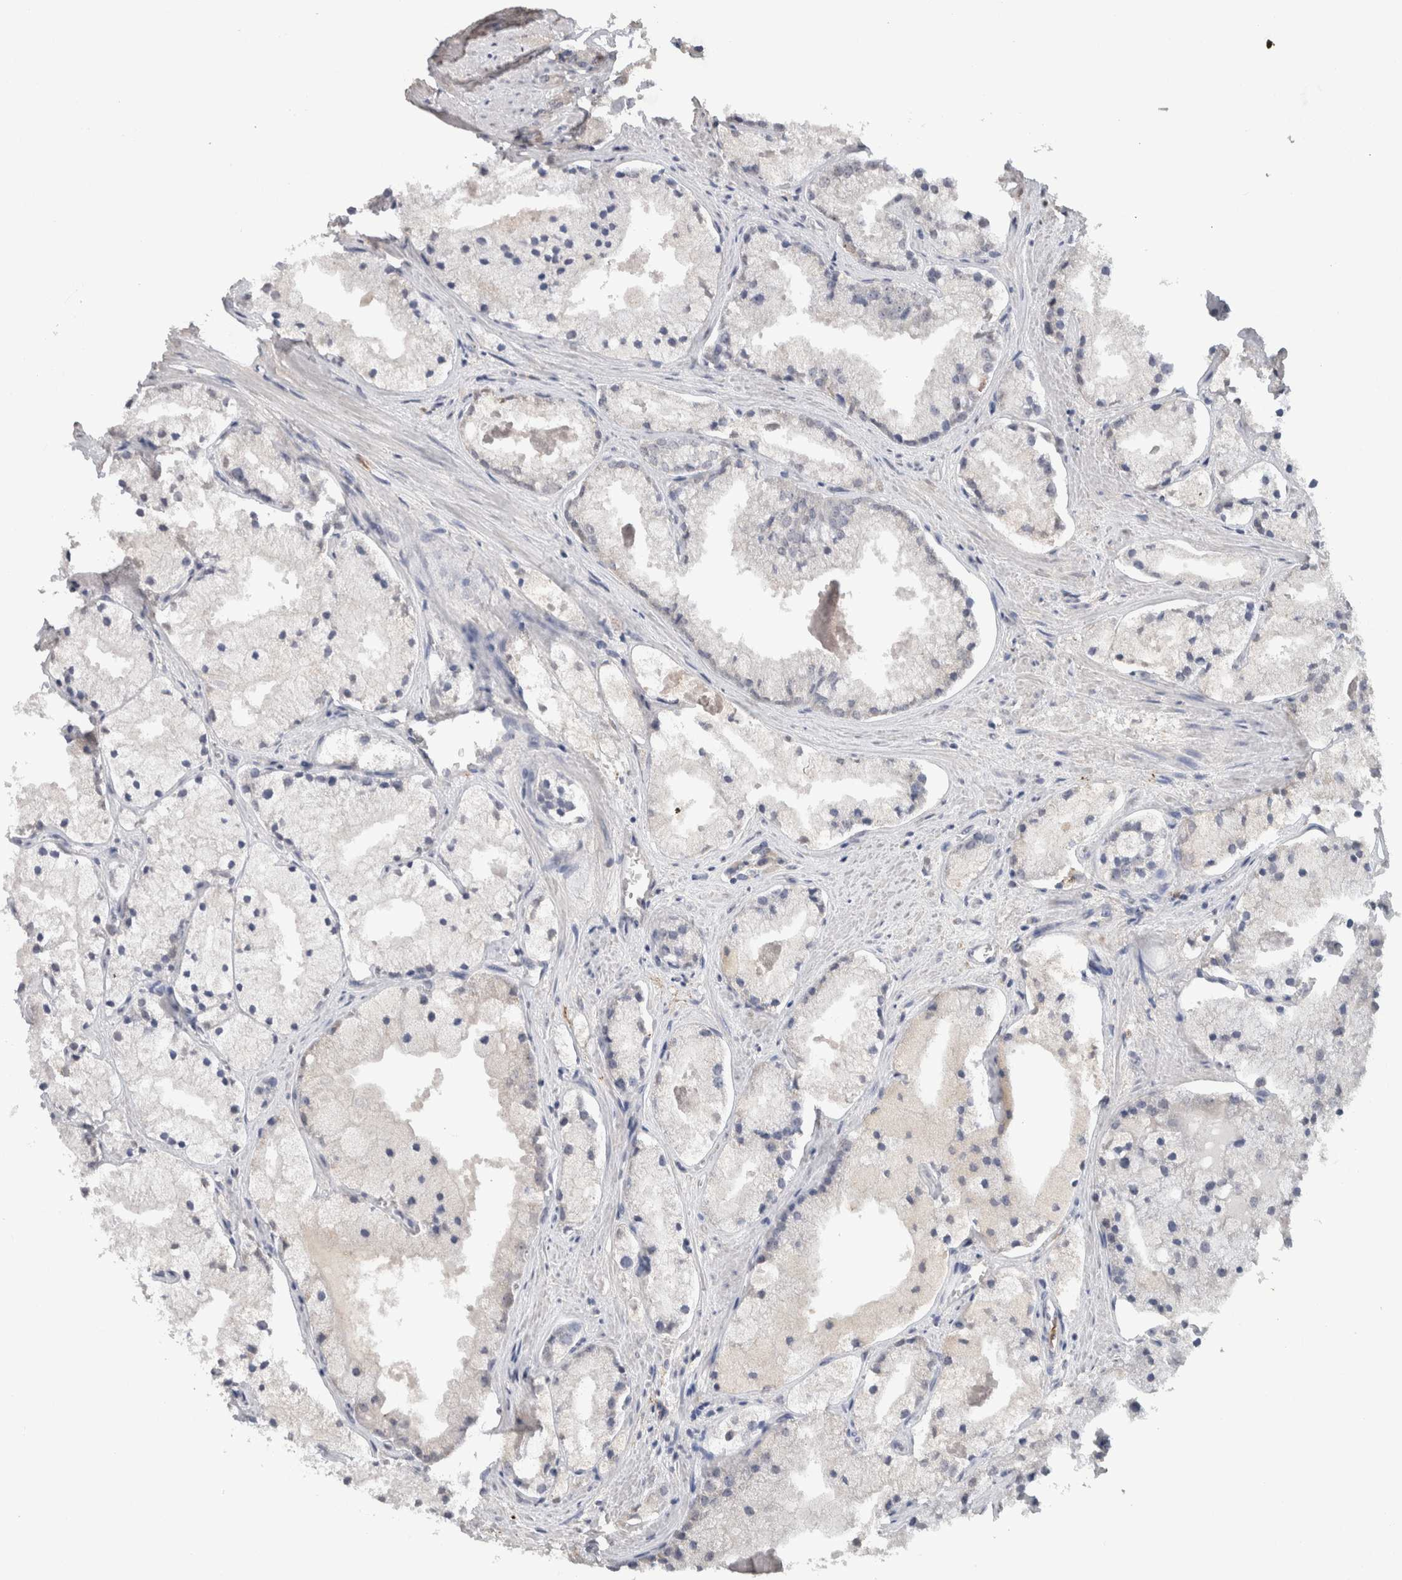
{"staining": {"intensity": "negative", "quantity": "none", "location": "none"}, "tissue": "prostate cancer", "cell_type": "Tumor cells", "image_type": "cancer", "snomed": [{"axis": "morphology", "description": "Adenocarcinoma, High grade"}, {"axis": "topography", "description": "Prostate"}], "caption": "Immunohistochemical staining of human prostate cancer (adenocarcinoma (high-grade)) exhibits no significant staining in tumor cells.", "gene": "FABP7", "patient": {"sex": "male", "age": 50}}